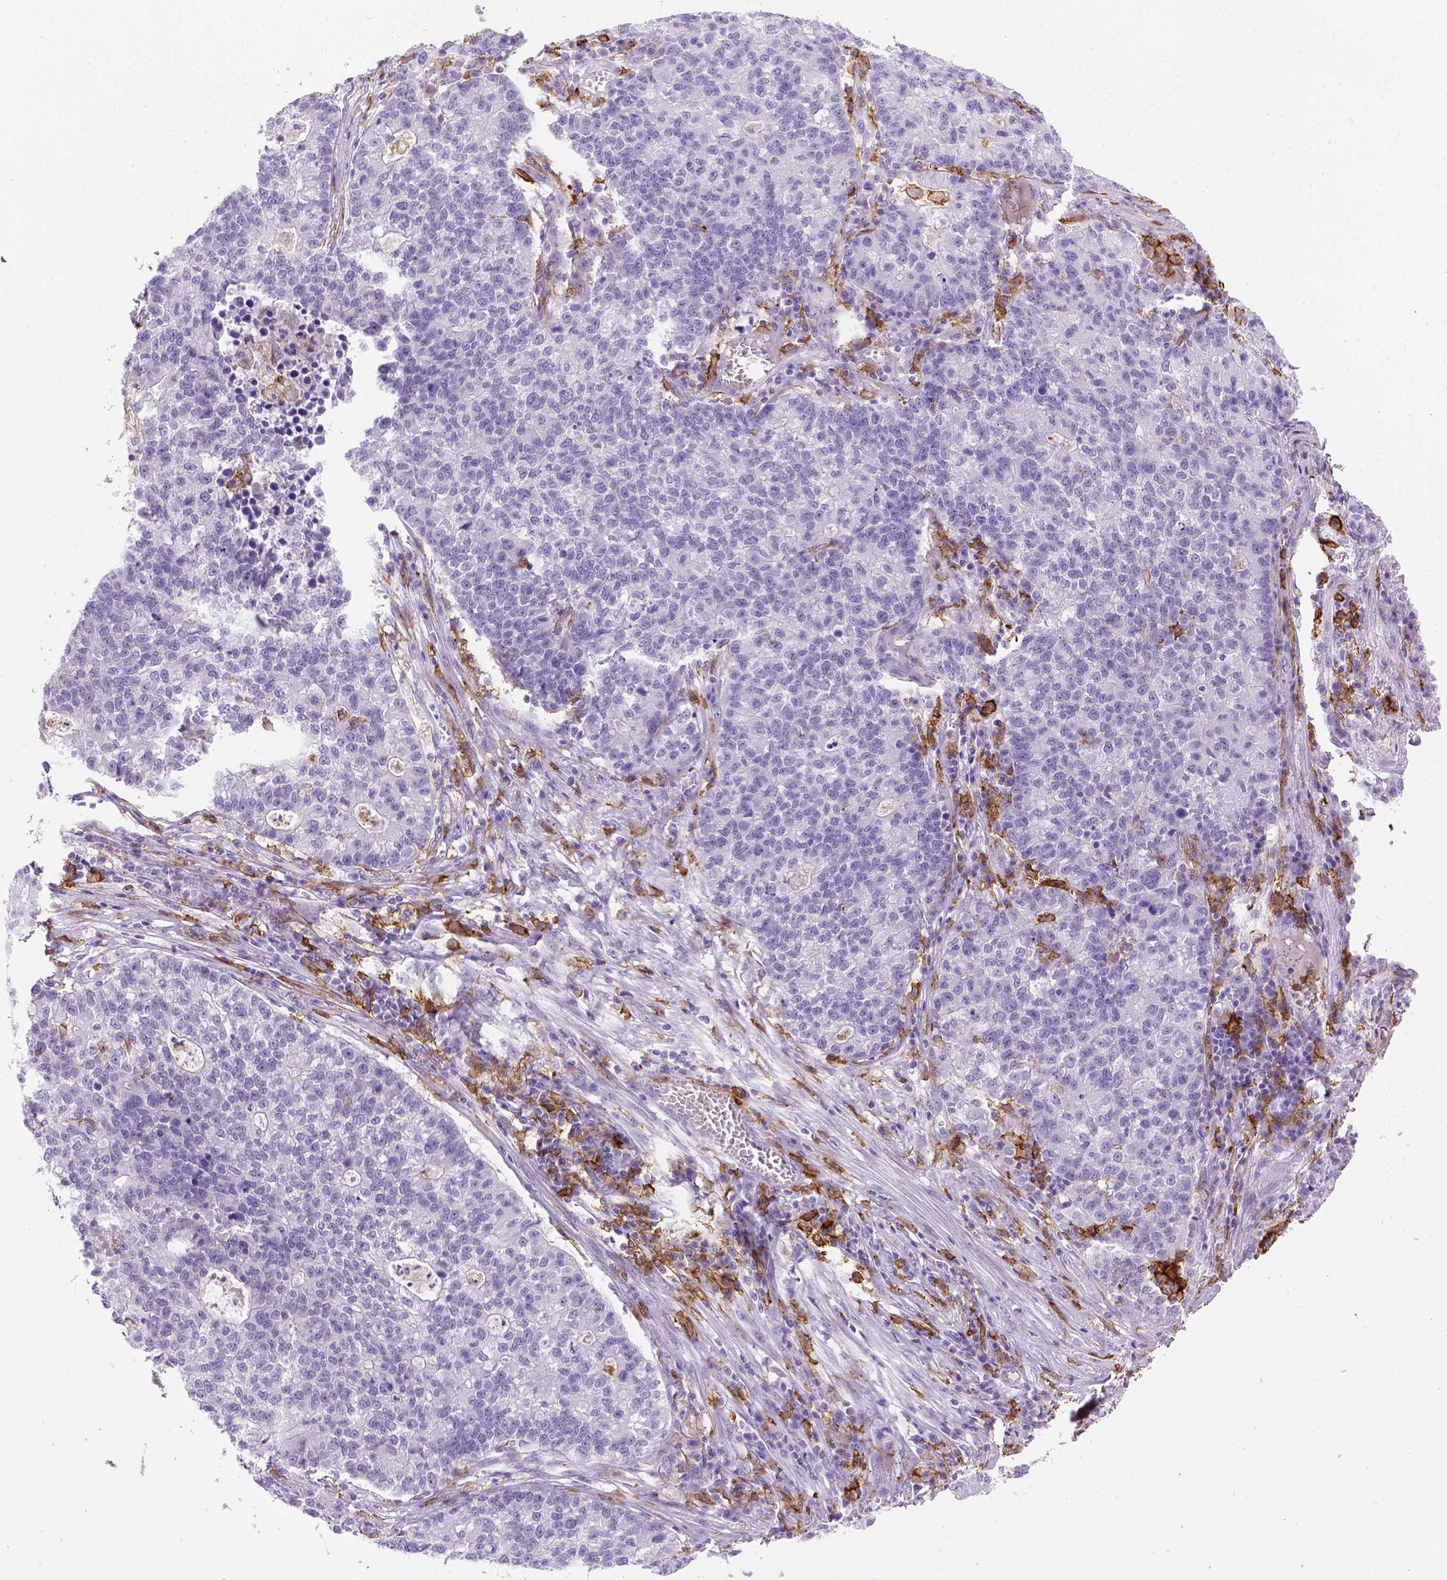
{"staining": {"intensity": "negative", "quantity": "none", "location": "none"}, "tissue": "lung cancer", "cell_type": "Tumor cells", "image_type": "cancer", "snomed": [{"axis": "morphology", "description": "Adenocarcinoma, NOS"}, {"axis": "topography", "description": "Lung"}], "caption": "The image demonstrates no staining of tumor cells in lung cancer.", "gene": "CD14", "patient": {"sex": "male", "age": 57}}